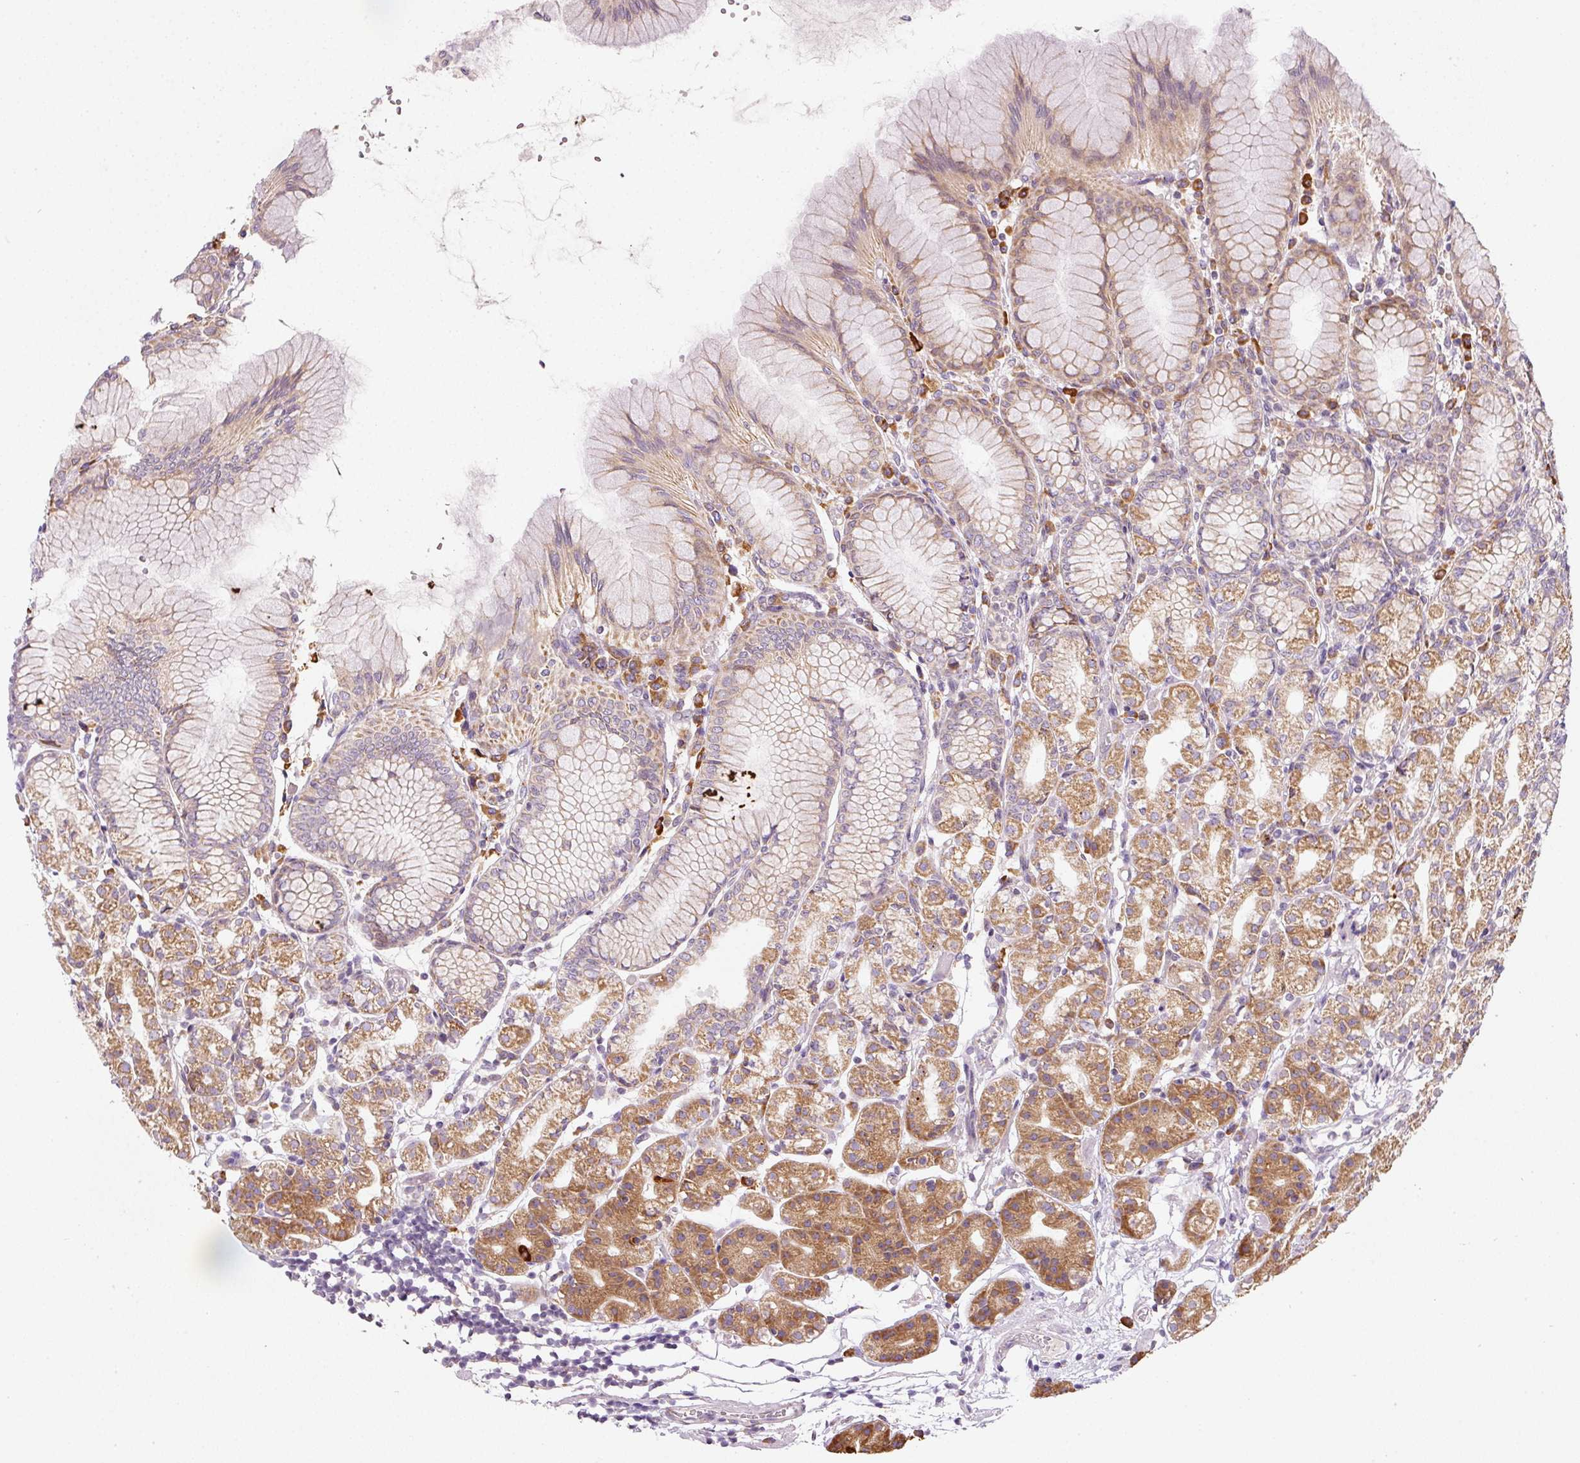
{"staining": {"intensity": "strong", "quantity": "25%-75%", "location": "cytoplasmic/membranous"}, "tissue": "stomach", "cell_type": "Glandular cells", "image_type": "normal", "snomed": [{"axis": "morphology", "description": "Normal tissue, NOS"}, {"axis": "topography", "description": "Stomach"}], "caption": "An immunohistochemistry image of normal tissue is shown. Protein staining in brown highlights strong cytoplasmic/membranous positivity in stomach within glandular cells. (IHC, brightfield microscopy, high magnification).", "gene": "MORN4", "patient": {"sex": "female", "age": 57}}